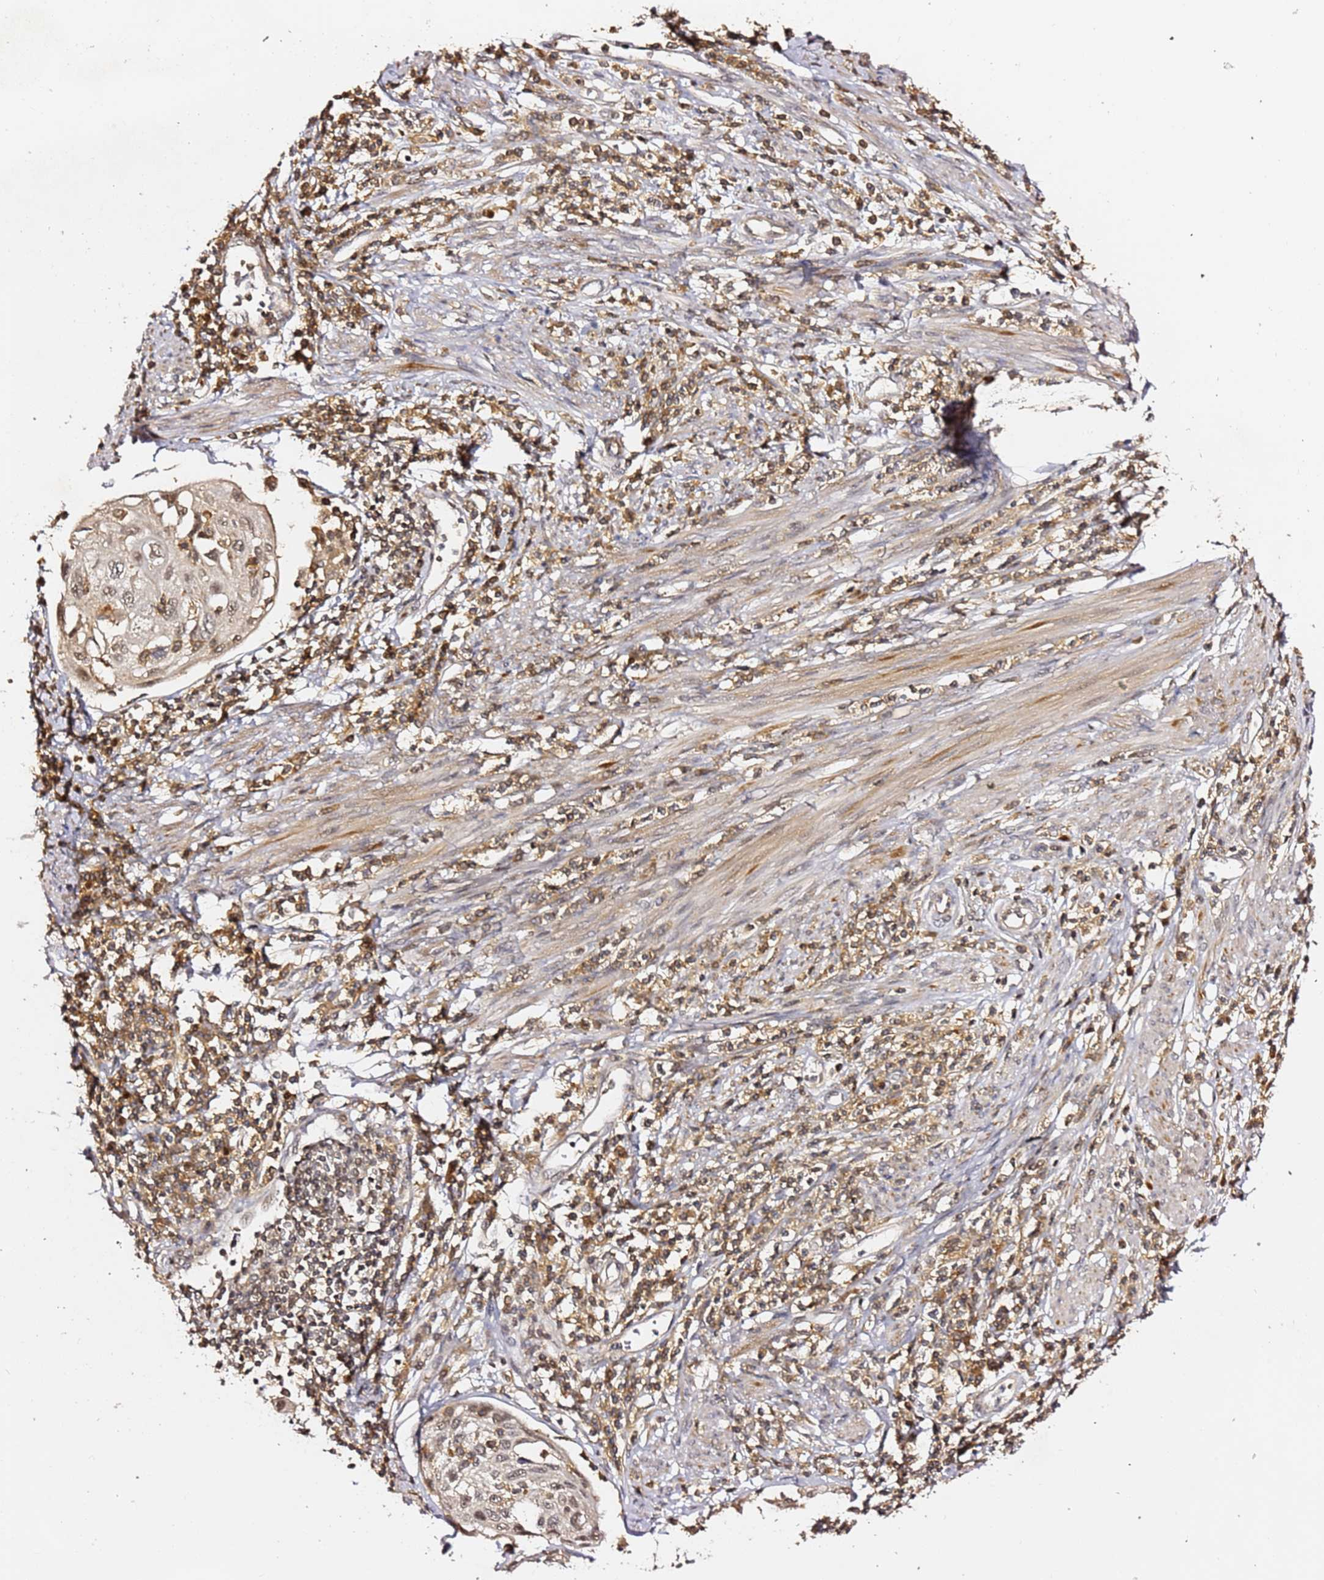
{"staining": {"intensity": "weak", "quantity": ">75%", "location": "nuclear"}, "tissue": "cervical cancer", "cell_type": "Tumor cells", "image_type": "cancer", "snomed": [{"axis": "morphology", "description": "Squamous cell carcinoma, NOS"}, {"axis": "topography", "description": "Cervix"}], "caption": "Cervical cancer (squamous cell carcinoma) stained for a protein (brown) exhibits weak nuclear positive staining in approximately >75% of tumor cells.", "gene": "OR5V1", "patient": {"sex": "female", "age": 70}}